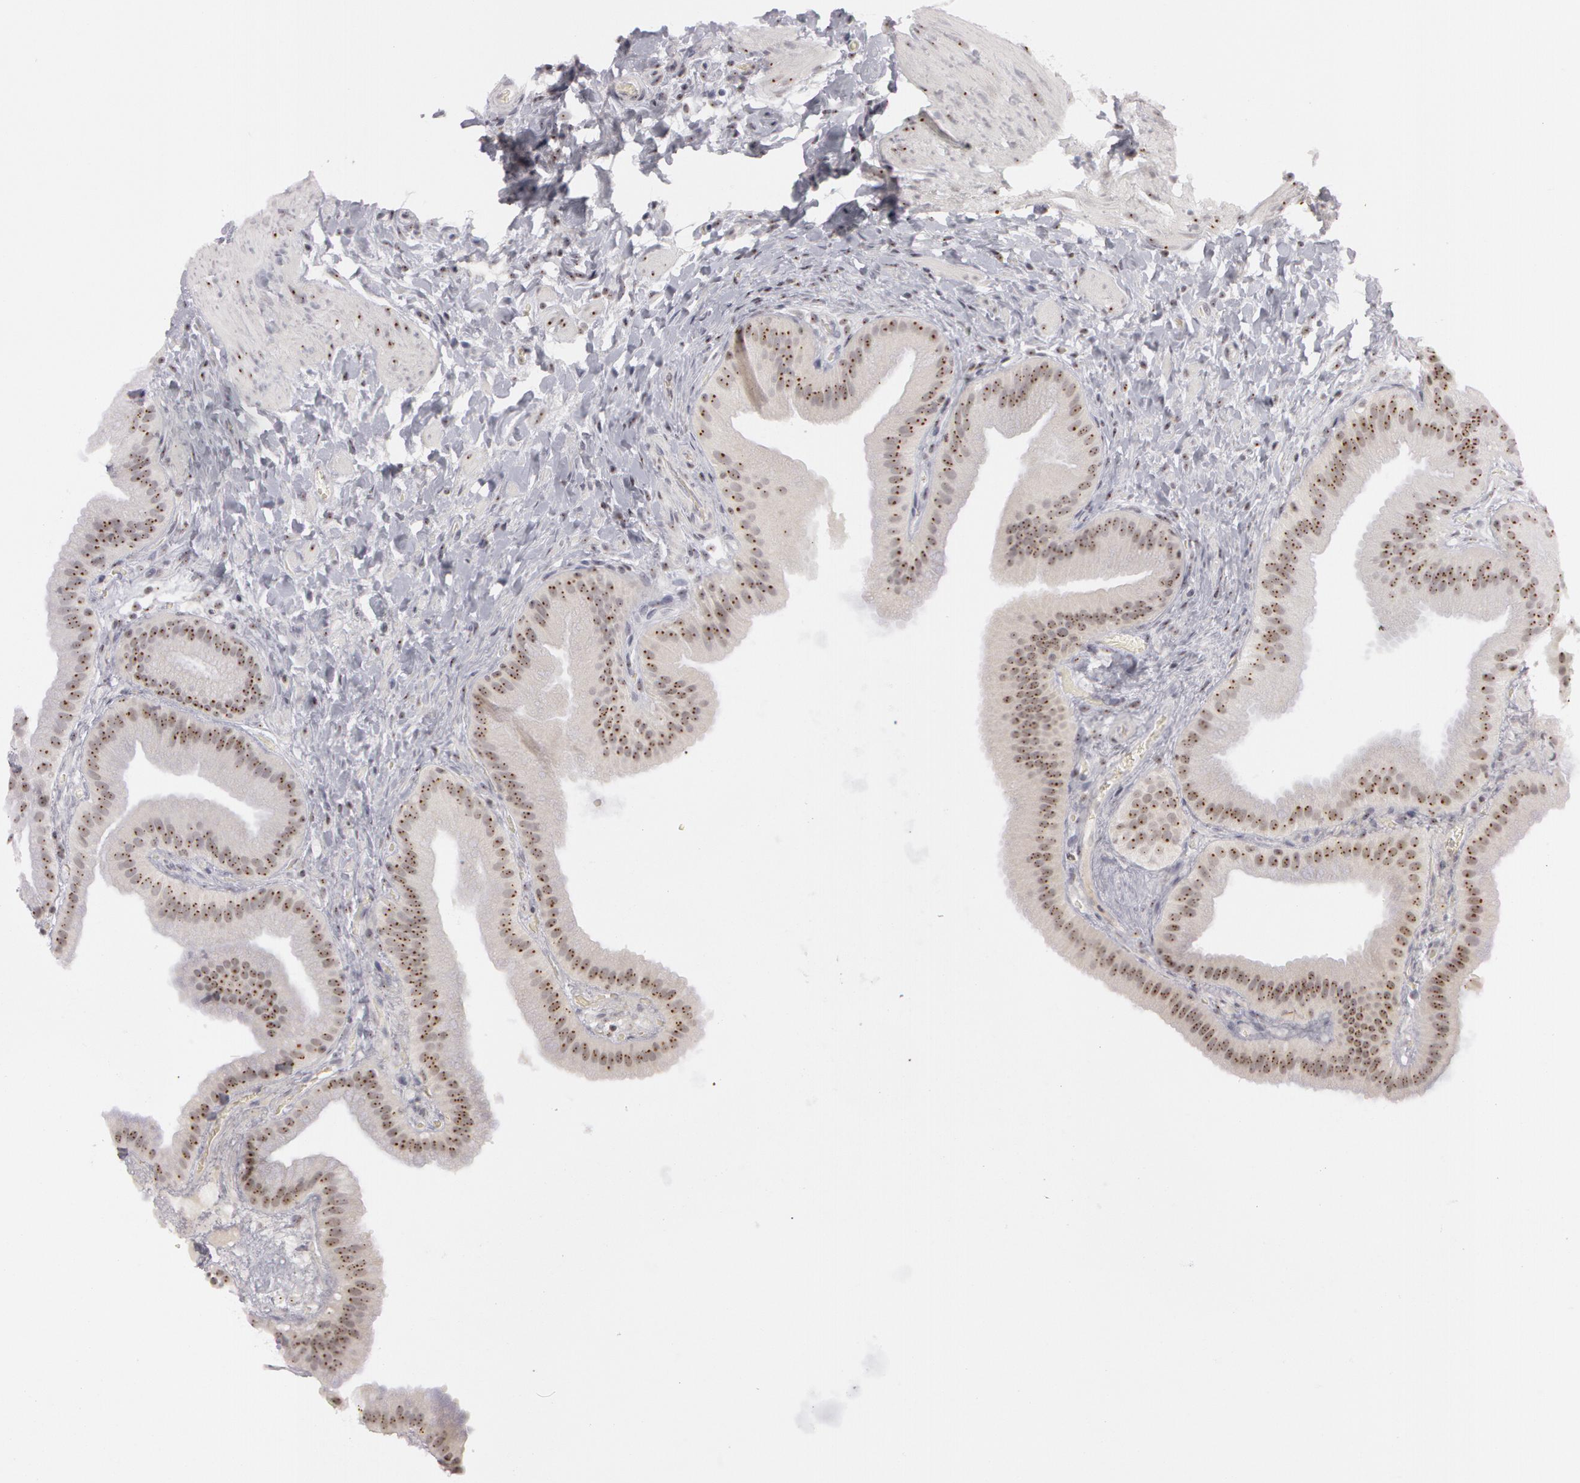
{"staining": {"intensity": "moderate", "quantity": ">75%", "location": "nuclear"}, "tissue": "gallbladder", "cell_type": "Glandular cells", "image_type": "normal", "snomed": [{"axis": "morphology", "description": "Normal tissue, NOS"}, {"axis": "topography", "description": "Gallbladder"}], "caption": "This photomicrograph exhibits normal gallbladder stained with immunohistochemistry to label a protein in brown. The nuclear of glandular cells show moderate positivity for the protein. Nuclei are counter-stained blue.", "gene": "FBL", "patient": {"sex": "female", "age": 63}}